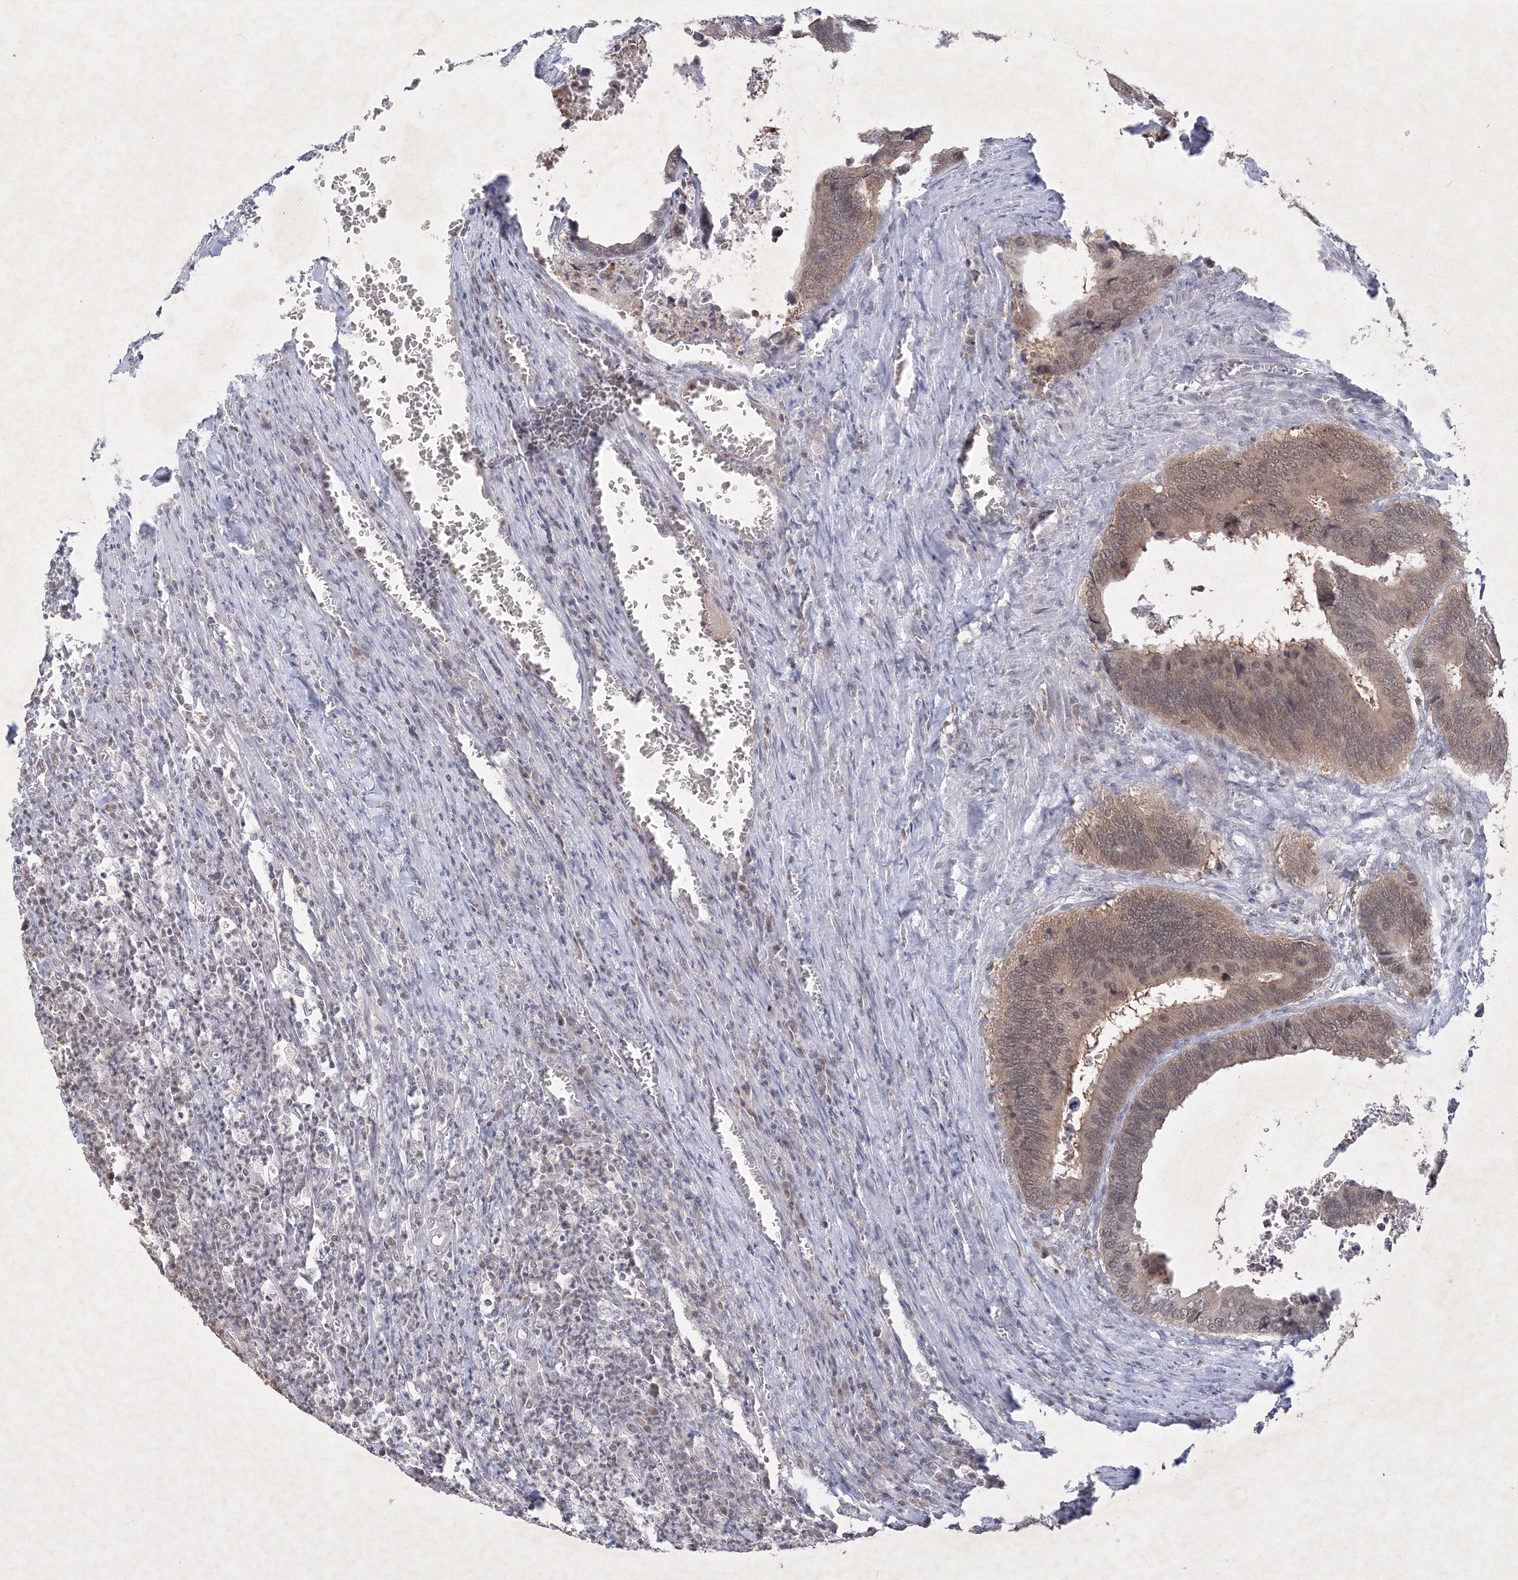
{"staining": {"intensity": "moderate", "quantity": ">75%", "location": "cytoplasmic/membranous,nuclear"}, "tissue": "colorectal cancer", "cell_type": "Tumor cells", "image_type": "cancer", "snomed": [{"axis": "morphology", "description": "Adenocarcinoma, NOS"}, {"axis": "topography", "description": "Colon"}], "caption": "An immunohistochemistry histopathology image of neoplastic tissue is shown. Protein staining in brown highlights moderate cytoplasmic/membranous and nuclear positivity in colorectal cancer (adenocarcinoma) within tumor cells. Immunohistochemistry stains the protein of interest in brown and the nuclei are stained blue.", "gene": "NXPE3", "patient": {"sex": "male", "age": 72}}